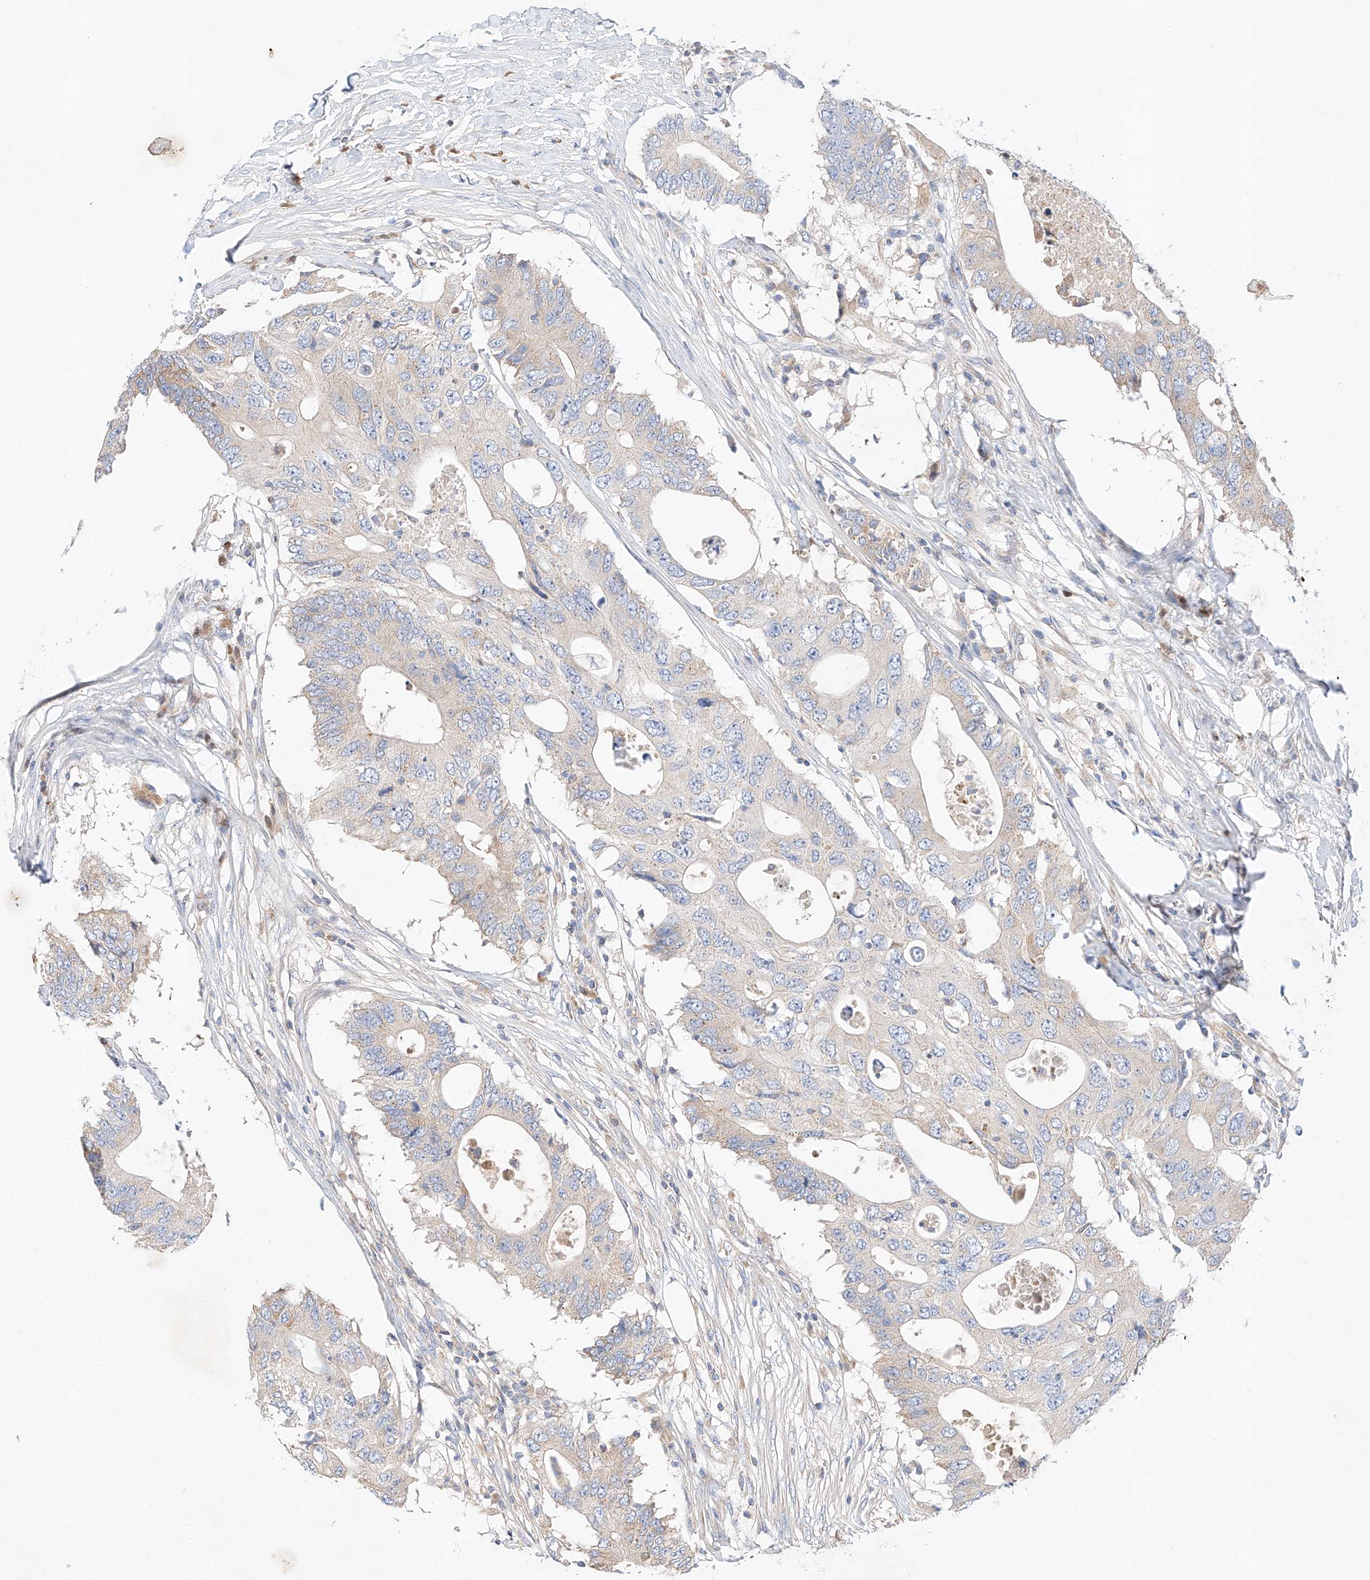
{"staining": {"intensity": "weak", "quantity": "25%-75%", "location": "cytoplasmic/membranous"}, "tissue": "colorectal cancer", "cell_type": "Tumor cells", "image_type": "cancer", "snomed": [{"axis": "morphology", "description": "Adenocarcinoma, NOS"}, {"axis": "topography", "description": "Colon"}], "caption": "Adenocarcinoma (colorectal) tissue demonstrates weak cytoplasmic/membranous expression in approximately 25%-75% of tumor cells, visualized by immunohistochemistry.", "gene": "C6orf118", "patient": {"sex": "male", "age": 71}}